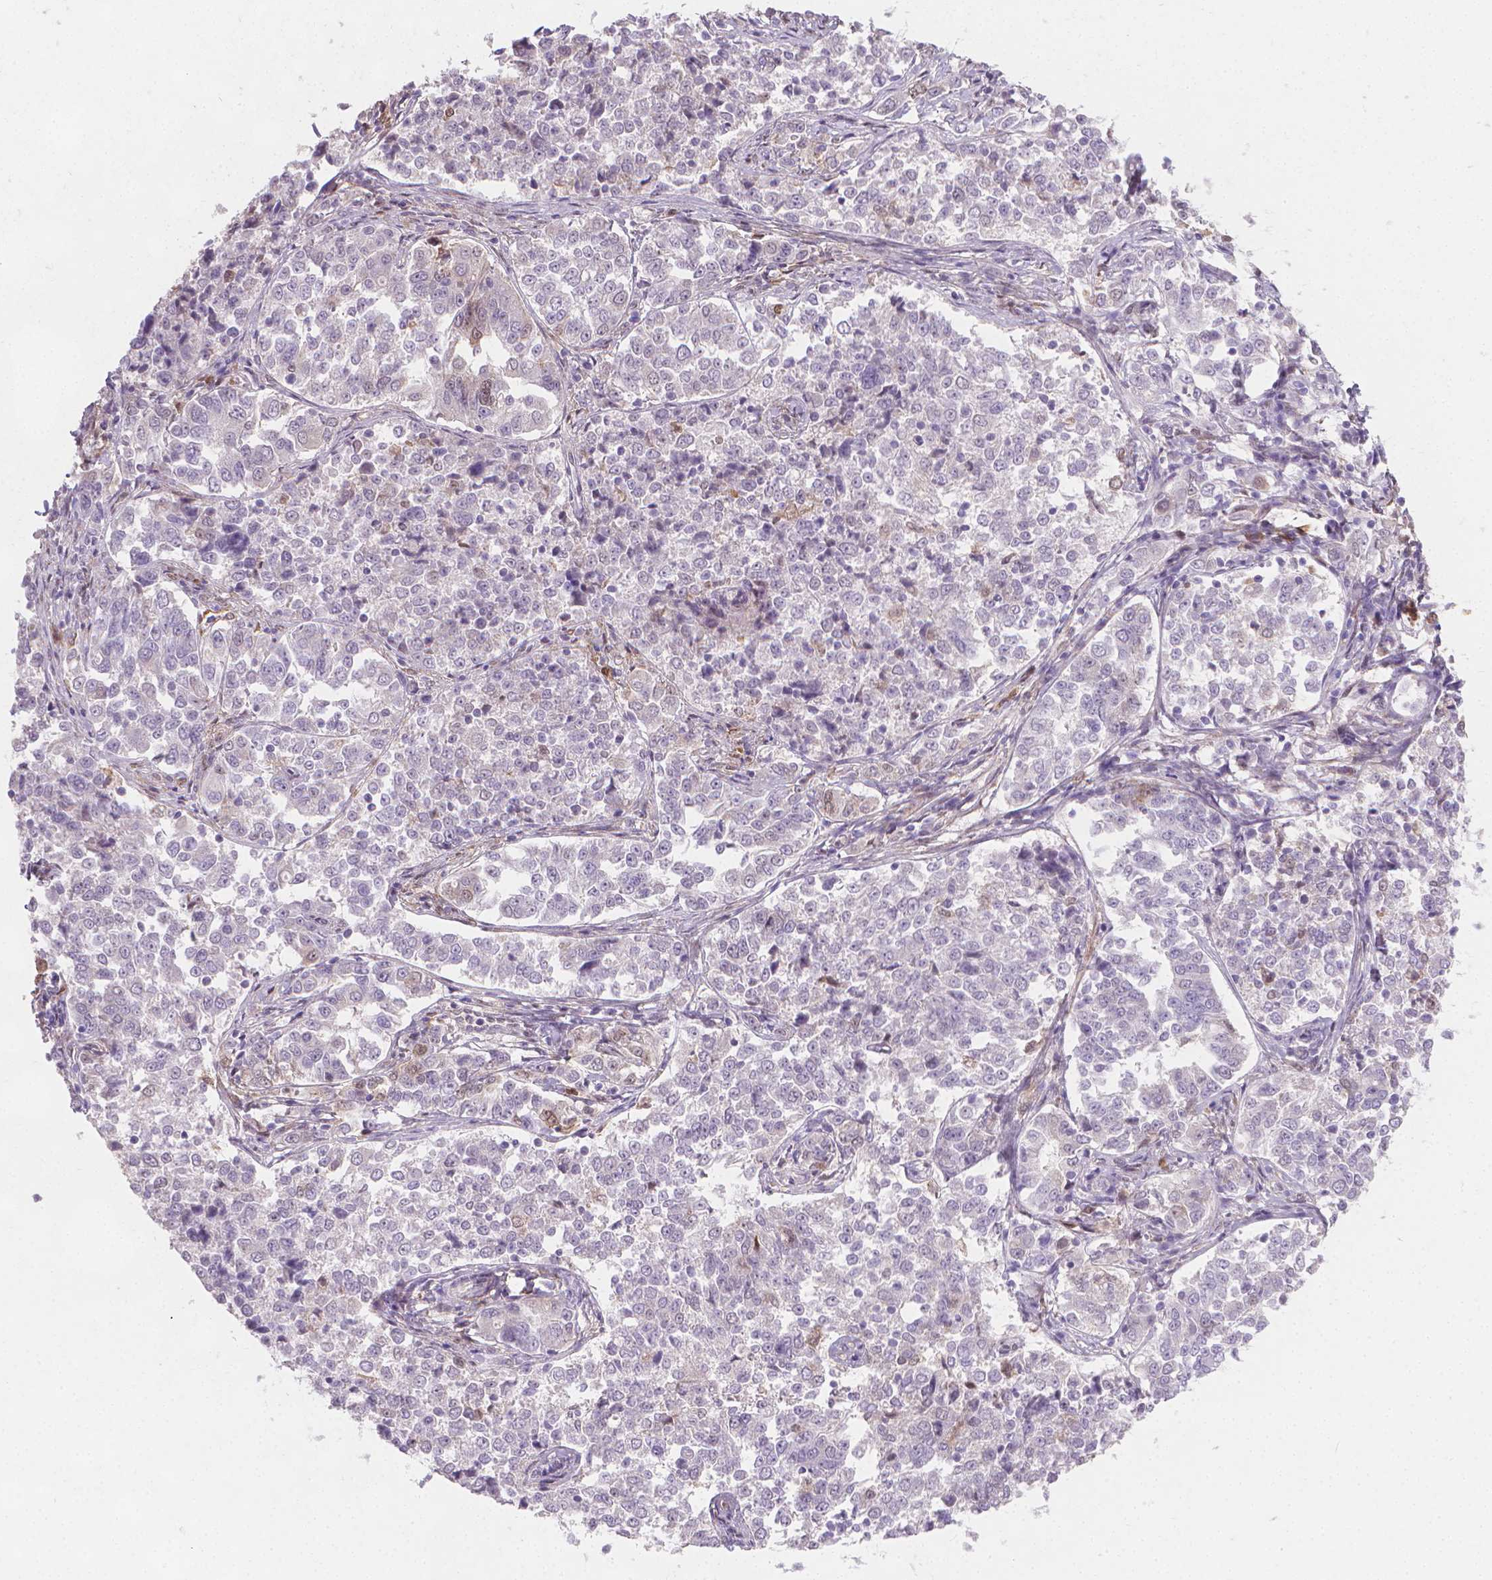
{"staining": {"intensity": "negative", "quantity": "none", "location": "none"}, "tissue": "endometrial cancer", "cell_type": "Tumor cells", "image_type": "cancer", "snomed": [{"axis": "morphology", "description": "Adenocarcinoma, NOS"}, {"axis": "topography", "description": "Endometrium"}], "caption": "An IHC histopathology image of endometrial adenocarcinoma is shown. There is no staining in tumor cells of endometrial adenocarcinoma.", "gene": "TNFAIP2", "patient": {"sex": "female", "age": 43}}